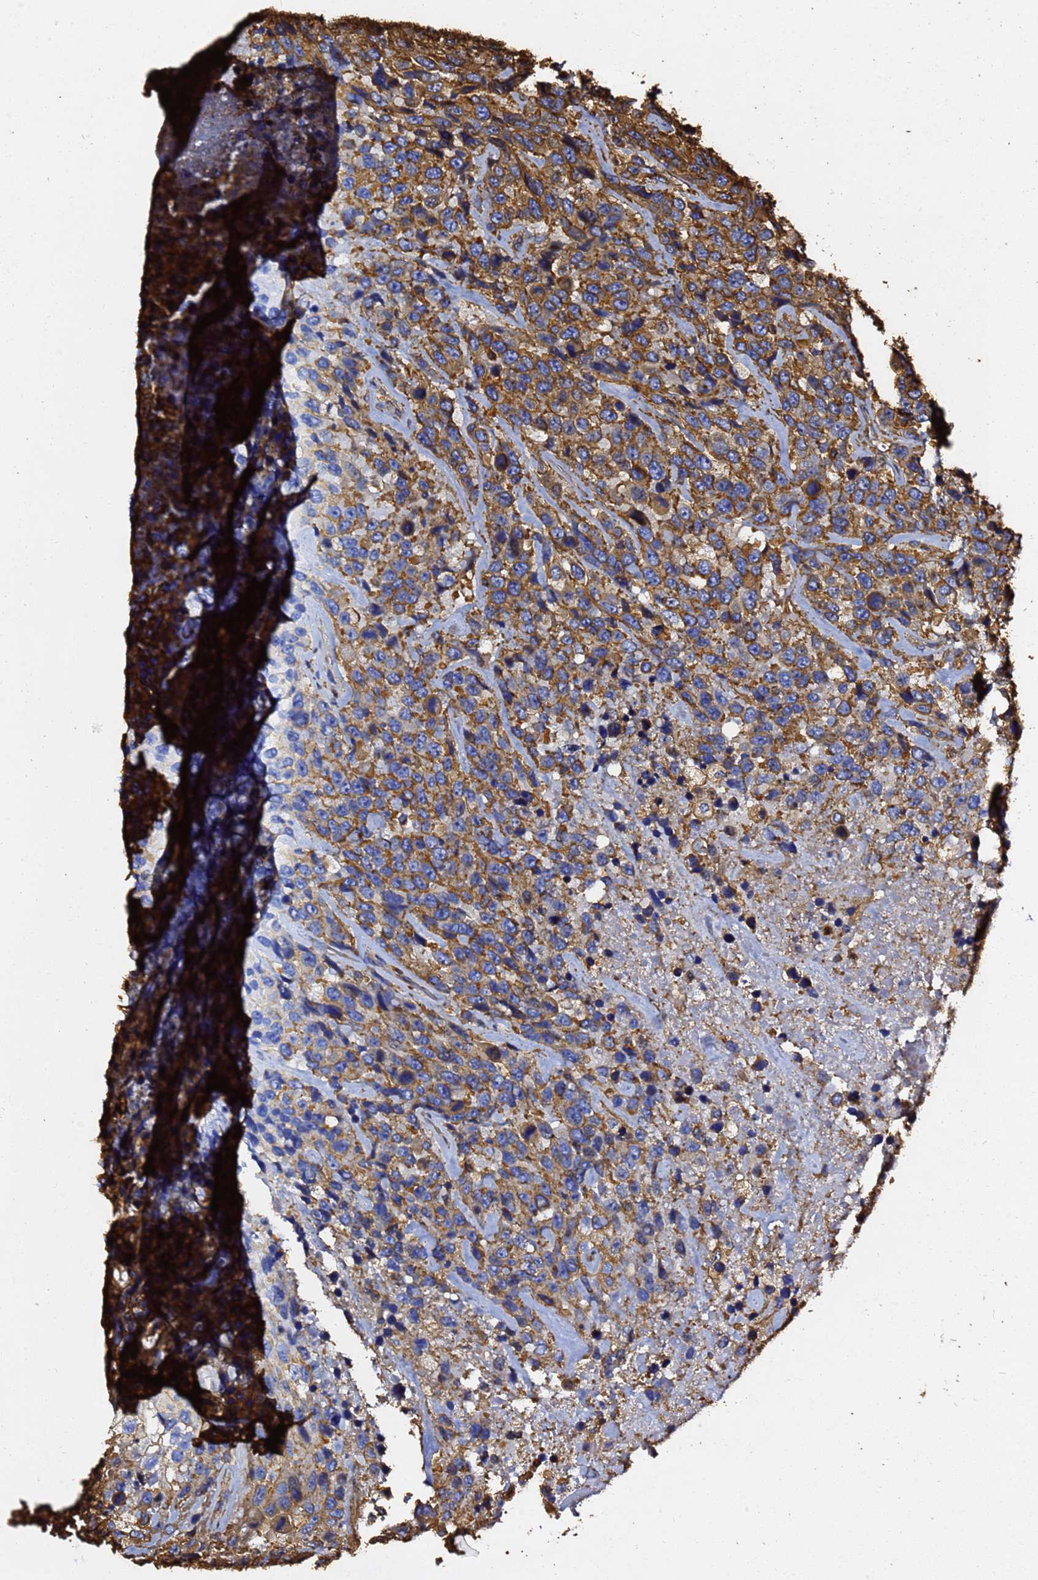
{"staining": {"intensity": "moderate", "quantity": ">75%", "location": "cytoplasmic/membranous"}, "tissue": "urothelial cancer", "cell_type": "Tumor cells", "image_type": "cancer", "snomed": [{"axis": "morphology", "description": "Urothelial carcinoma, High grade"}, {"axis": "topography", "description": "Urinary bladder"}], "caption": "An image showing moderate cytoplasmic/membranous expression in about >75% of tumor cells in urothelial cancer, as visualized by brown immunohistochemical staining.", "gene": "ACTB", "patient": {"sex": "male", "age": 56}}